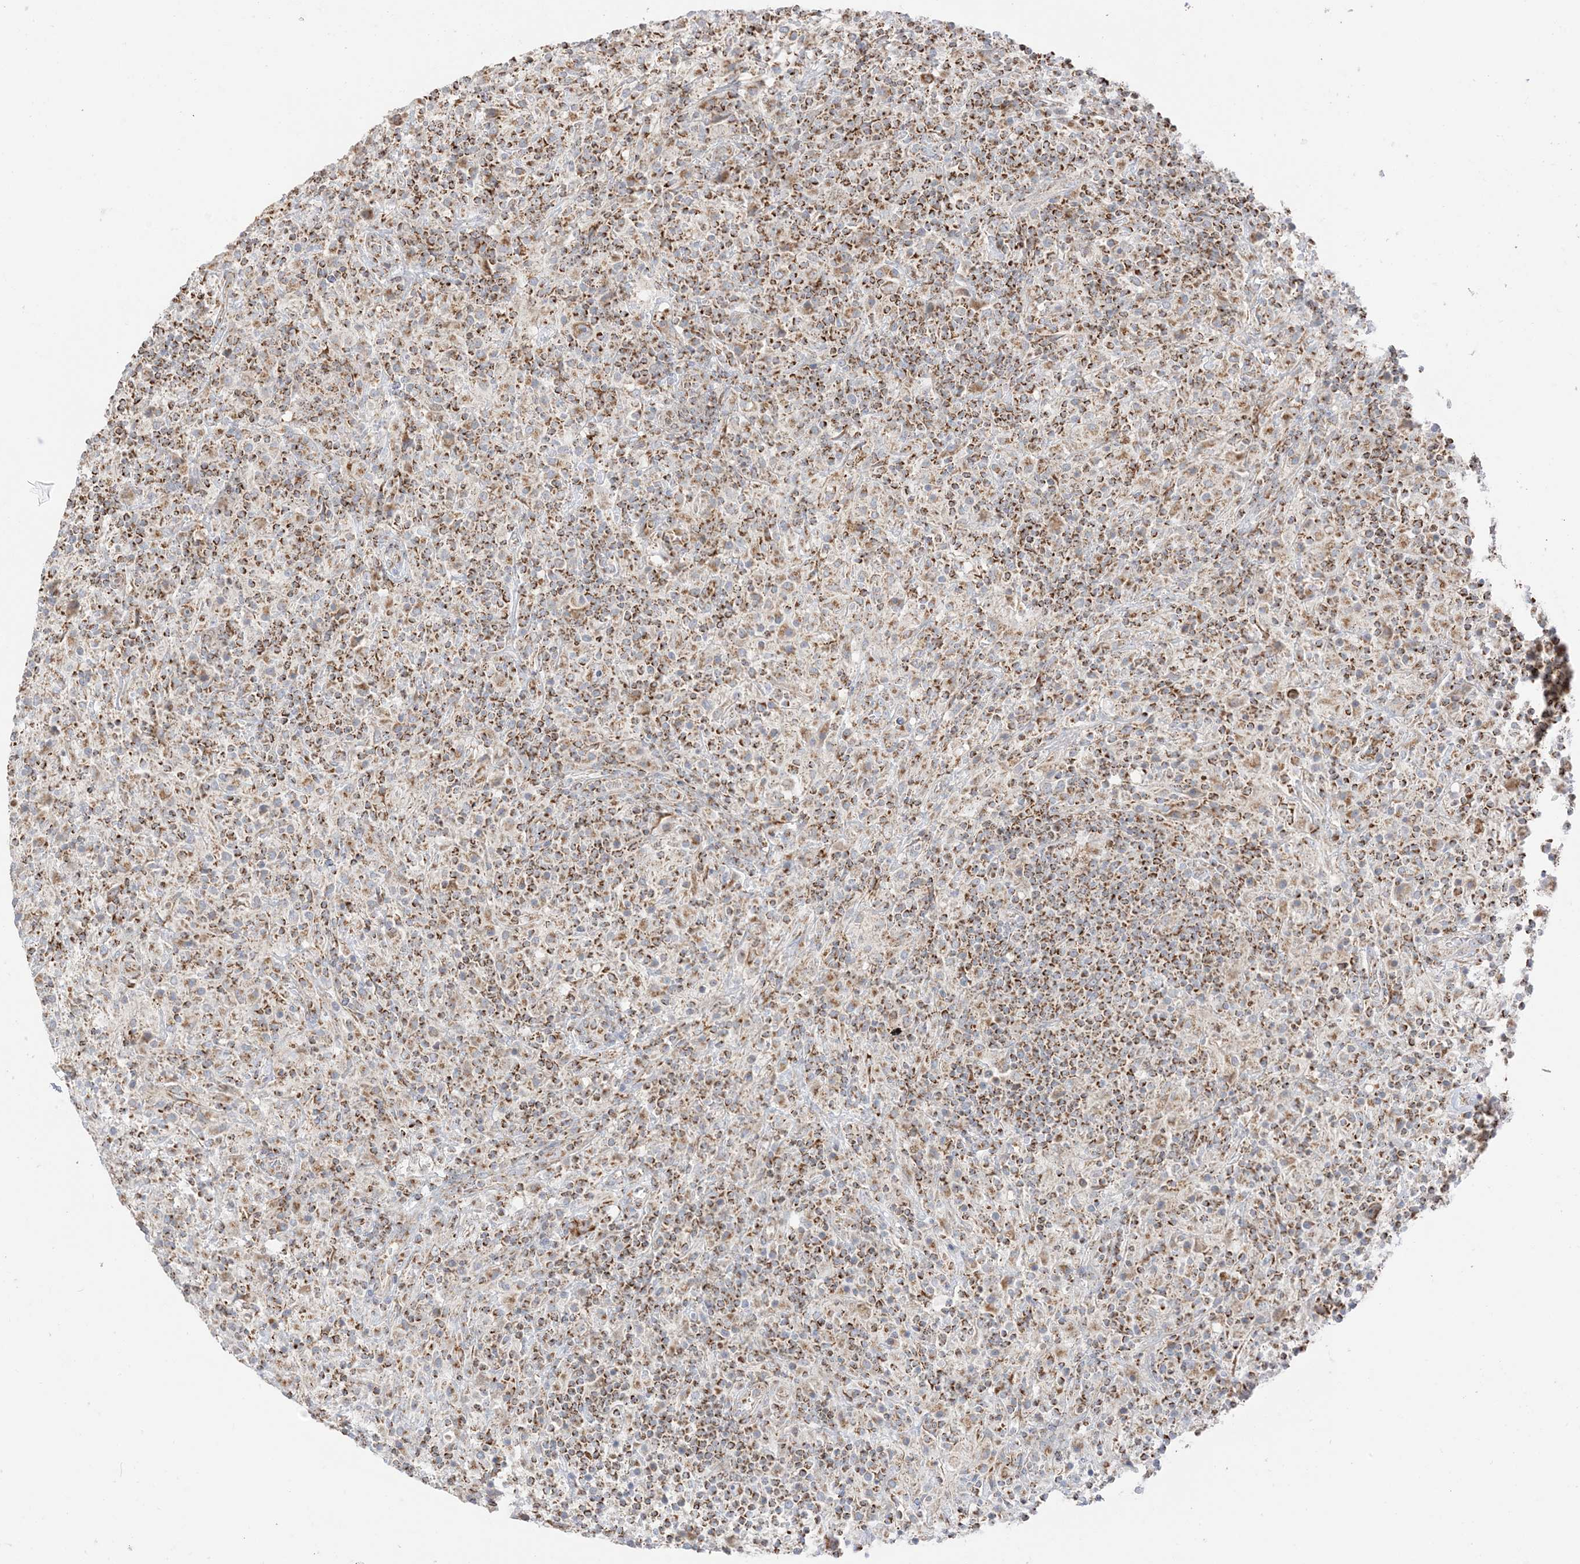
{"staining": {"intensity": "moderate", "quantity": ">75%", "location": "cytoplasmic/membranous"}, "tissue": "lymphoma", "cell_type": "Tumor cells", "image_type": "cancer", "snomed": [{"axis": "morphology", "description": "Hodgkin's disease, NOS"}, {"axis": "topography", "description": "Lymph node"}], "caption": "This photomicrograph displays immunohistochemistry staining of human Hodgkin's disease, with medium moderate cytoplasmic/membranous staining in about >75% of tumor cells.", "gene": "SLC25A12", "patient": {"sex": "male", "age": 70}}